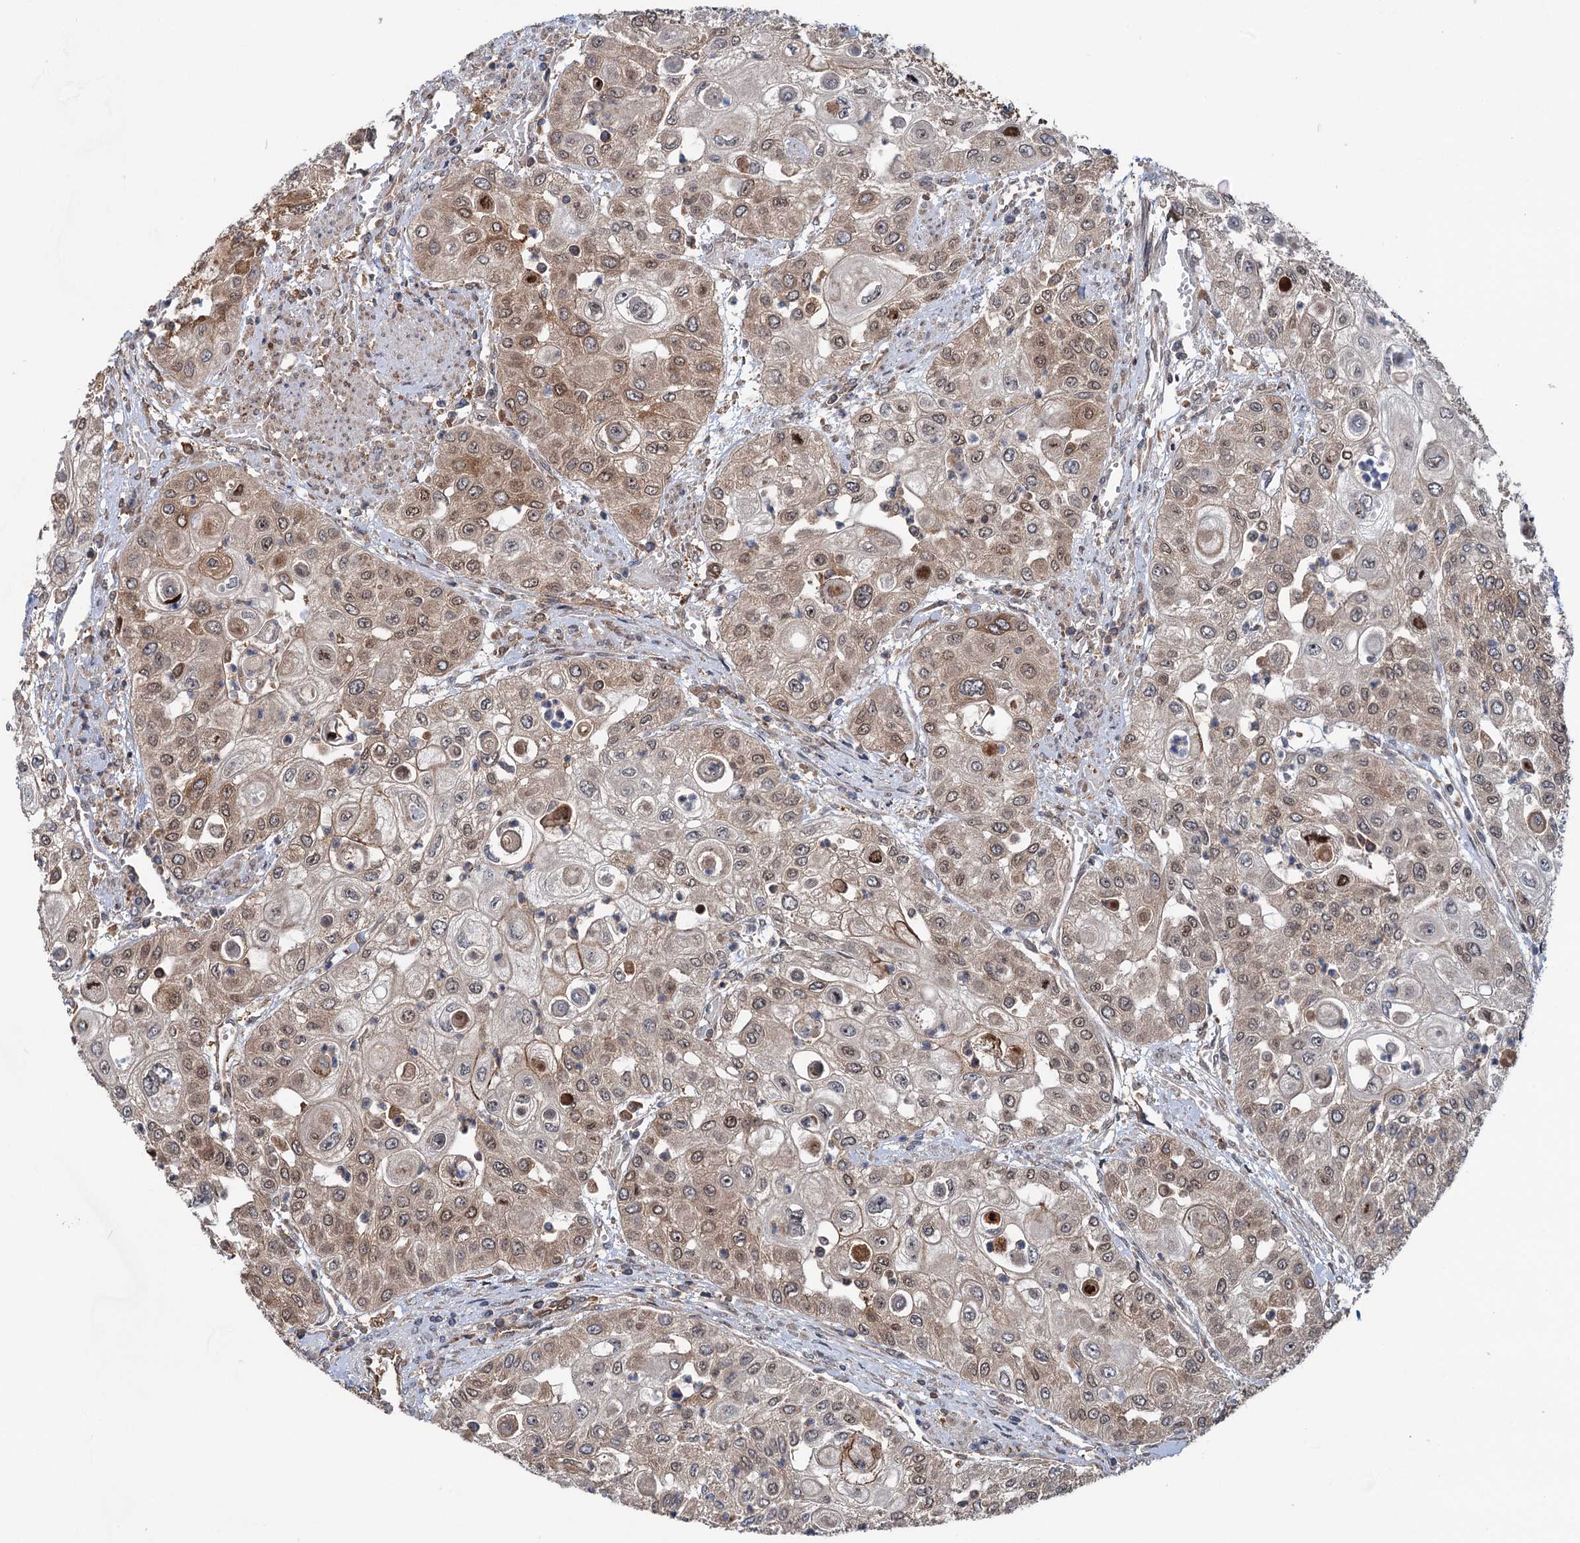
{"staining": {"intensity": "moderate", "quantity": ">75%", "location": "cytoplasmic/membranous"}, "tissue": "urothelial cancer", "cell_type": "Tumor cells", "image_type": "cancer", "snomed": [{"axis": "morphology", "description": "Urothelial carcinoma, High grade"}, {"axis": "topography", "description": "Urinary bladder"}], "caption": "Tumor cells reveal medium levels of moderate cytoplasmic/membranous positivity in about >75% of cells in urothelial cancer.", "gene": "NCAPD2", "patient": {"sex": "female", "age": 79}}